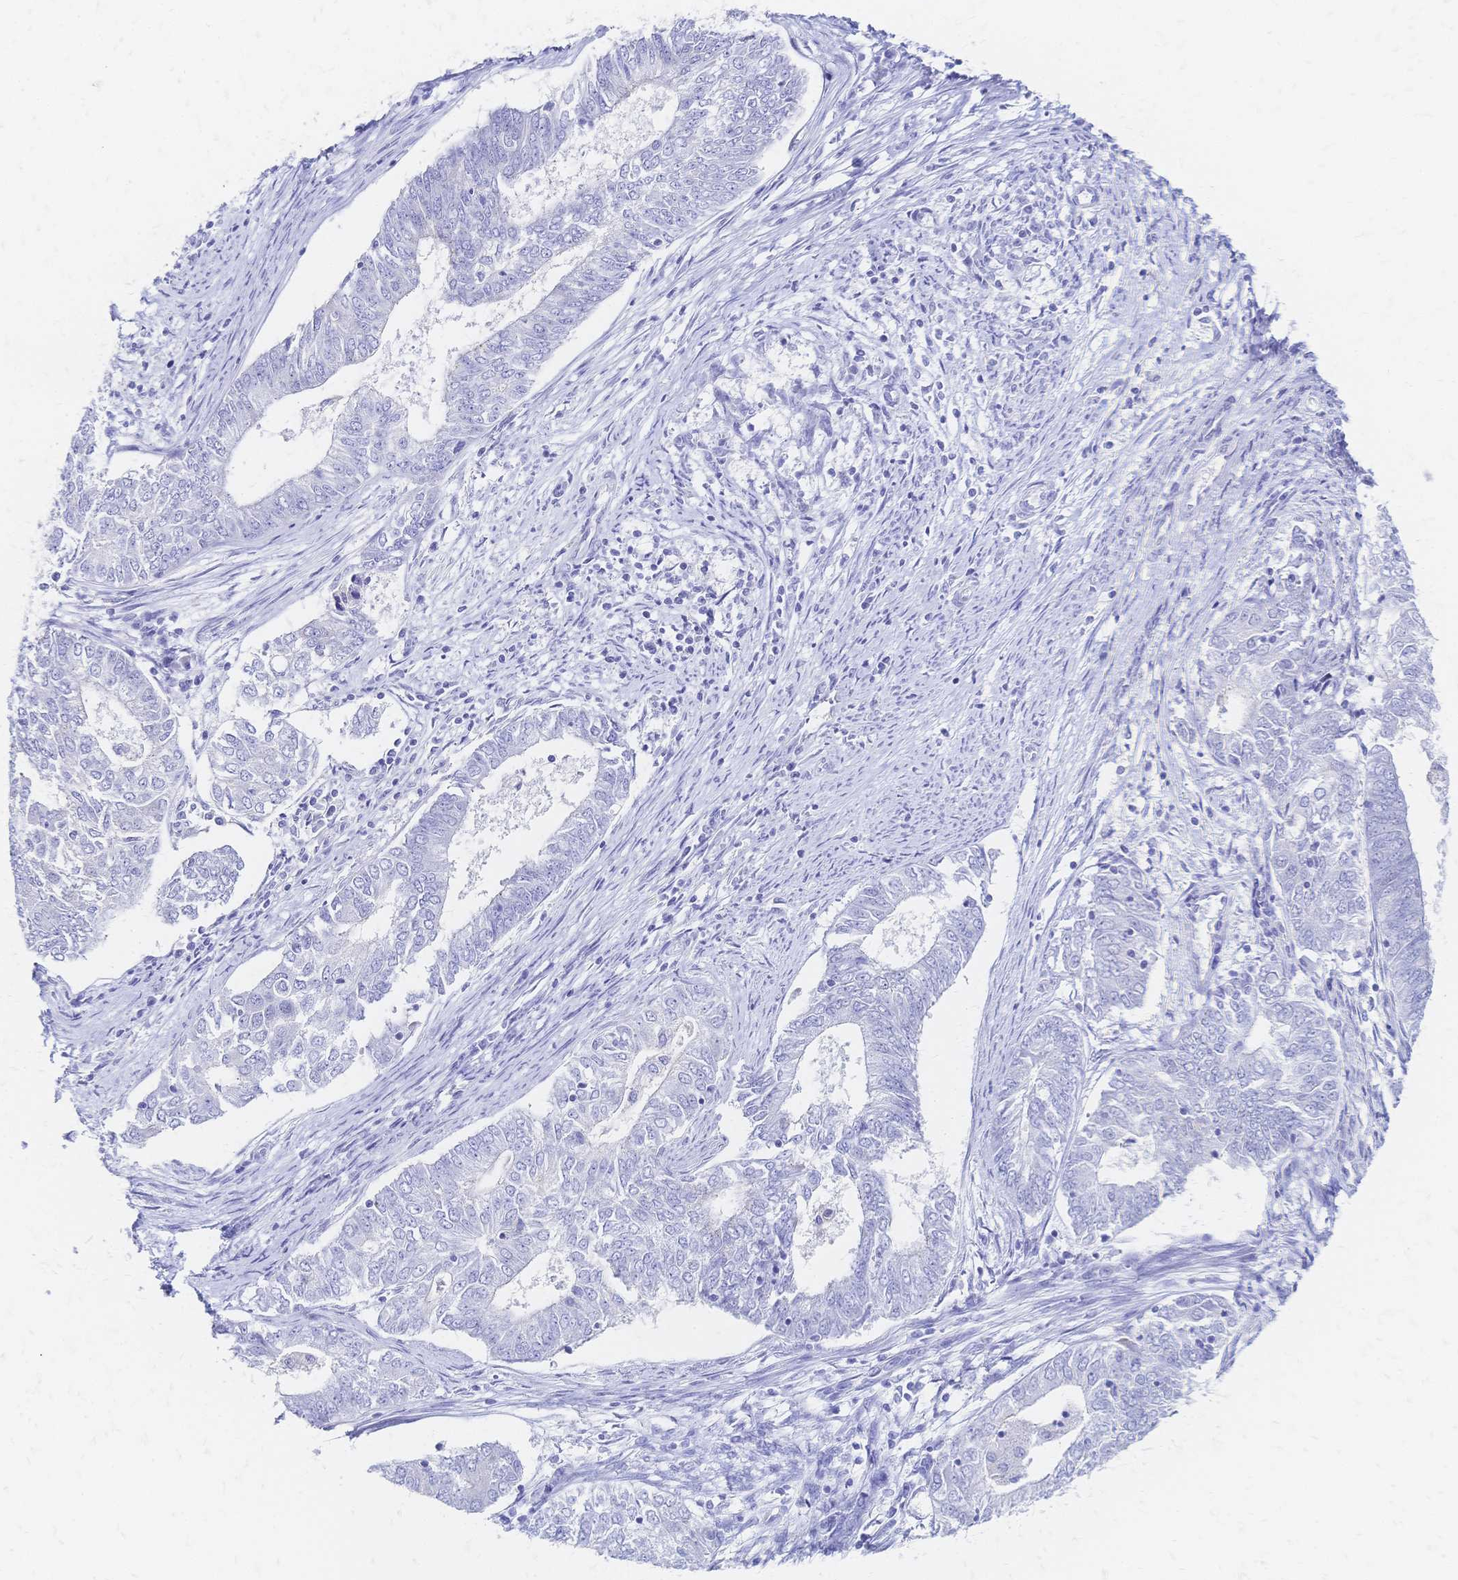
{"staining": {"intensity": "negative", "quantity": "none", "location": "none"}, "tissue": "endometrial cancer", "cell_type": "Tumor cells", "image_type": "cancer", "snomed": [{"axis": "morphology", "description": "Adenocarcinoma, NOS"}, {"axis": "topography", "description": "Endometrium"}], "caption": "Tumor cells show no significant positivity in endometrial cancer (adenocarcinoma).", "gene": "SLC5A1", "patient": {"sex": "female", "age": 62}}